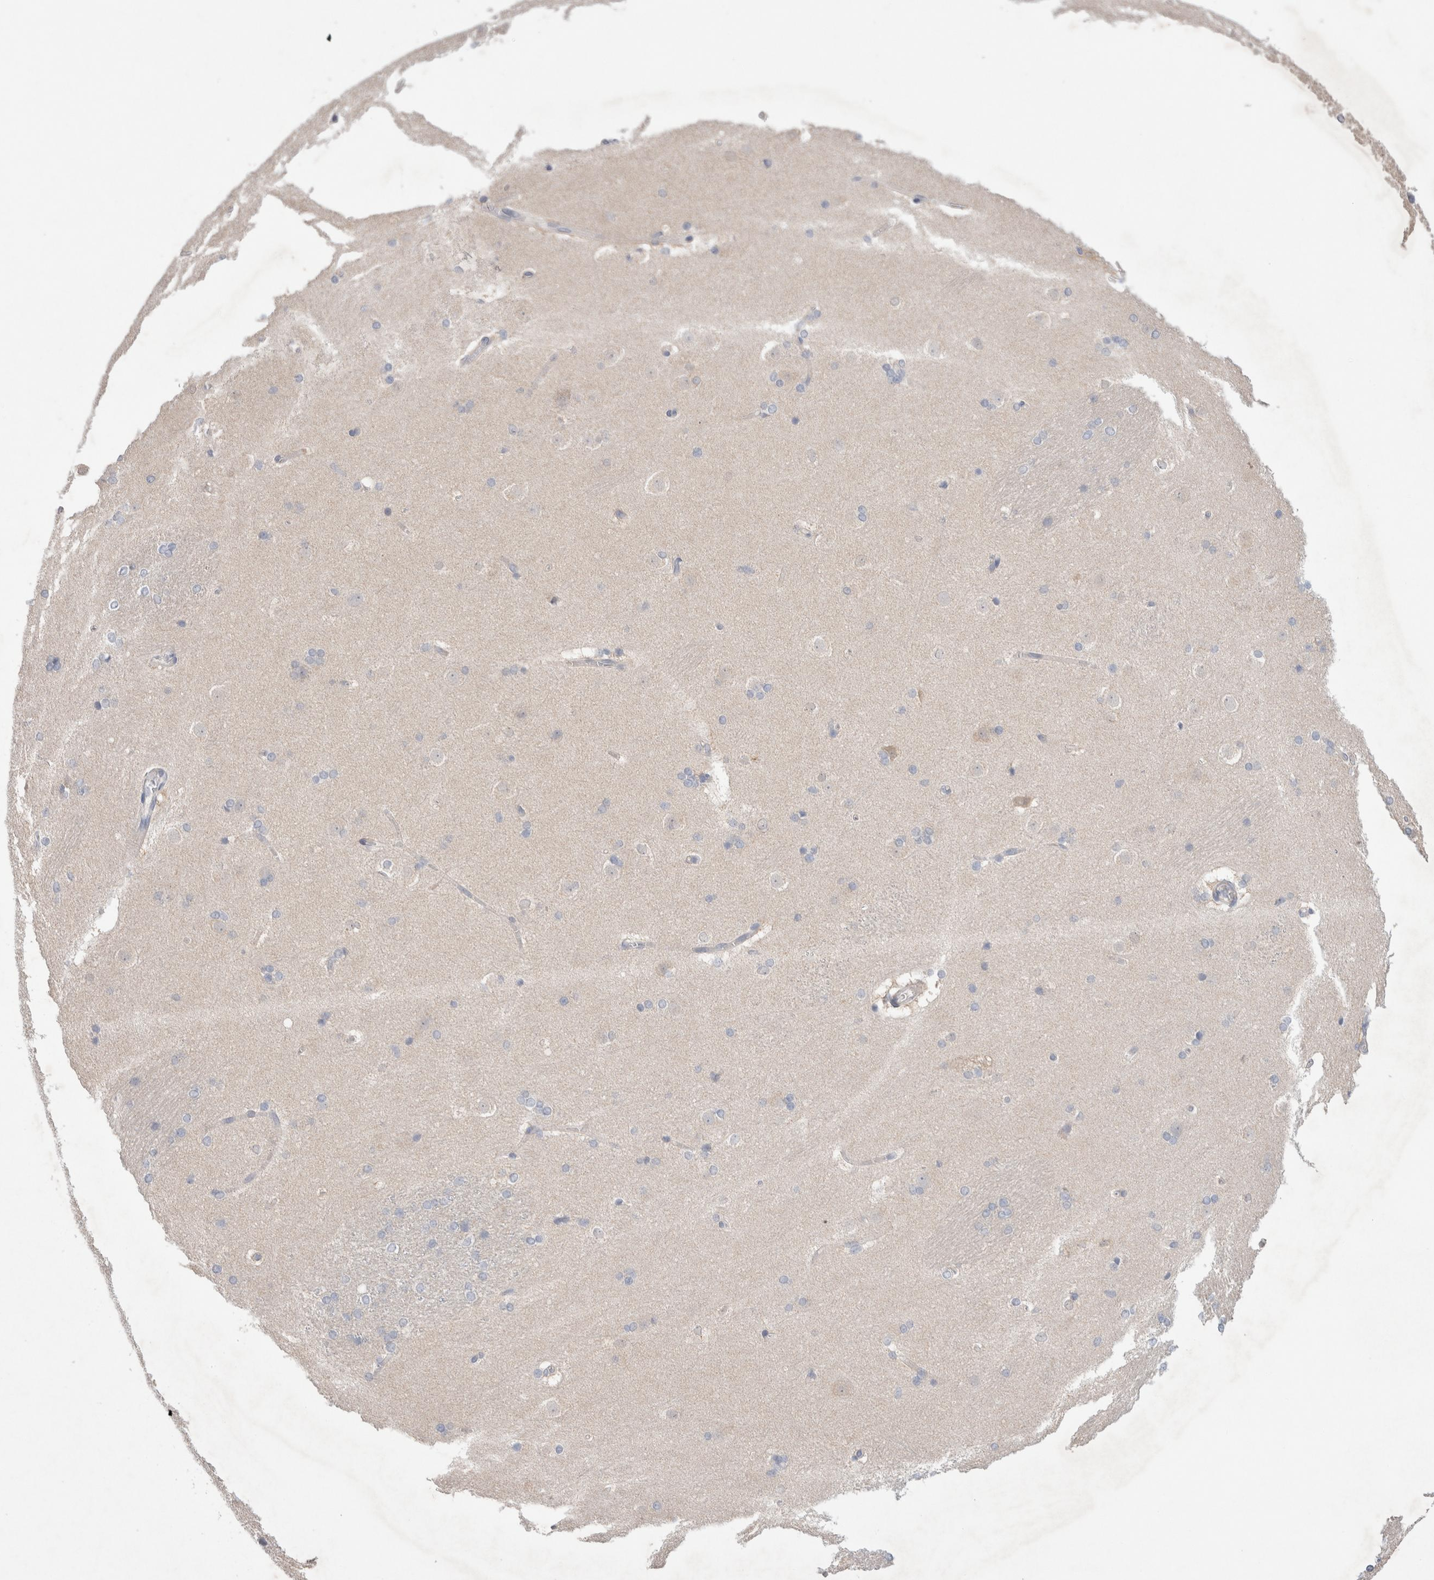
{"staining": {"intensity": "weak", "quantity": "25%-75%", "location": "cytoplasmic/membranous"}, "tissue": "caudate", "cell_type": "Glial cells", "image_type": "normal", "snomed": [{"axis": "morphology", "description": "Normal tissue, NOS"}, {"axis": "topography", "description": "Lateral ventricle wall"}], "caption": "Benign caudate displays weak cytoplasmic/membranous expression in approximately 25%-75% of glial cells The protein of interest is shown in brown color, while the nuclei are stained blue..", "gene": "IFT74", "patient": {"sex": "female", "age": 19}}